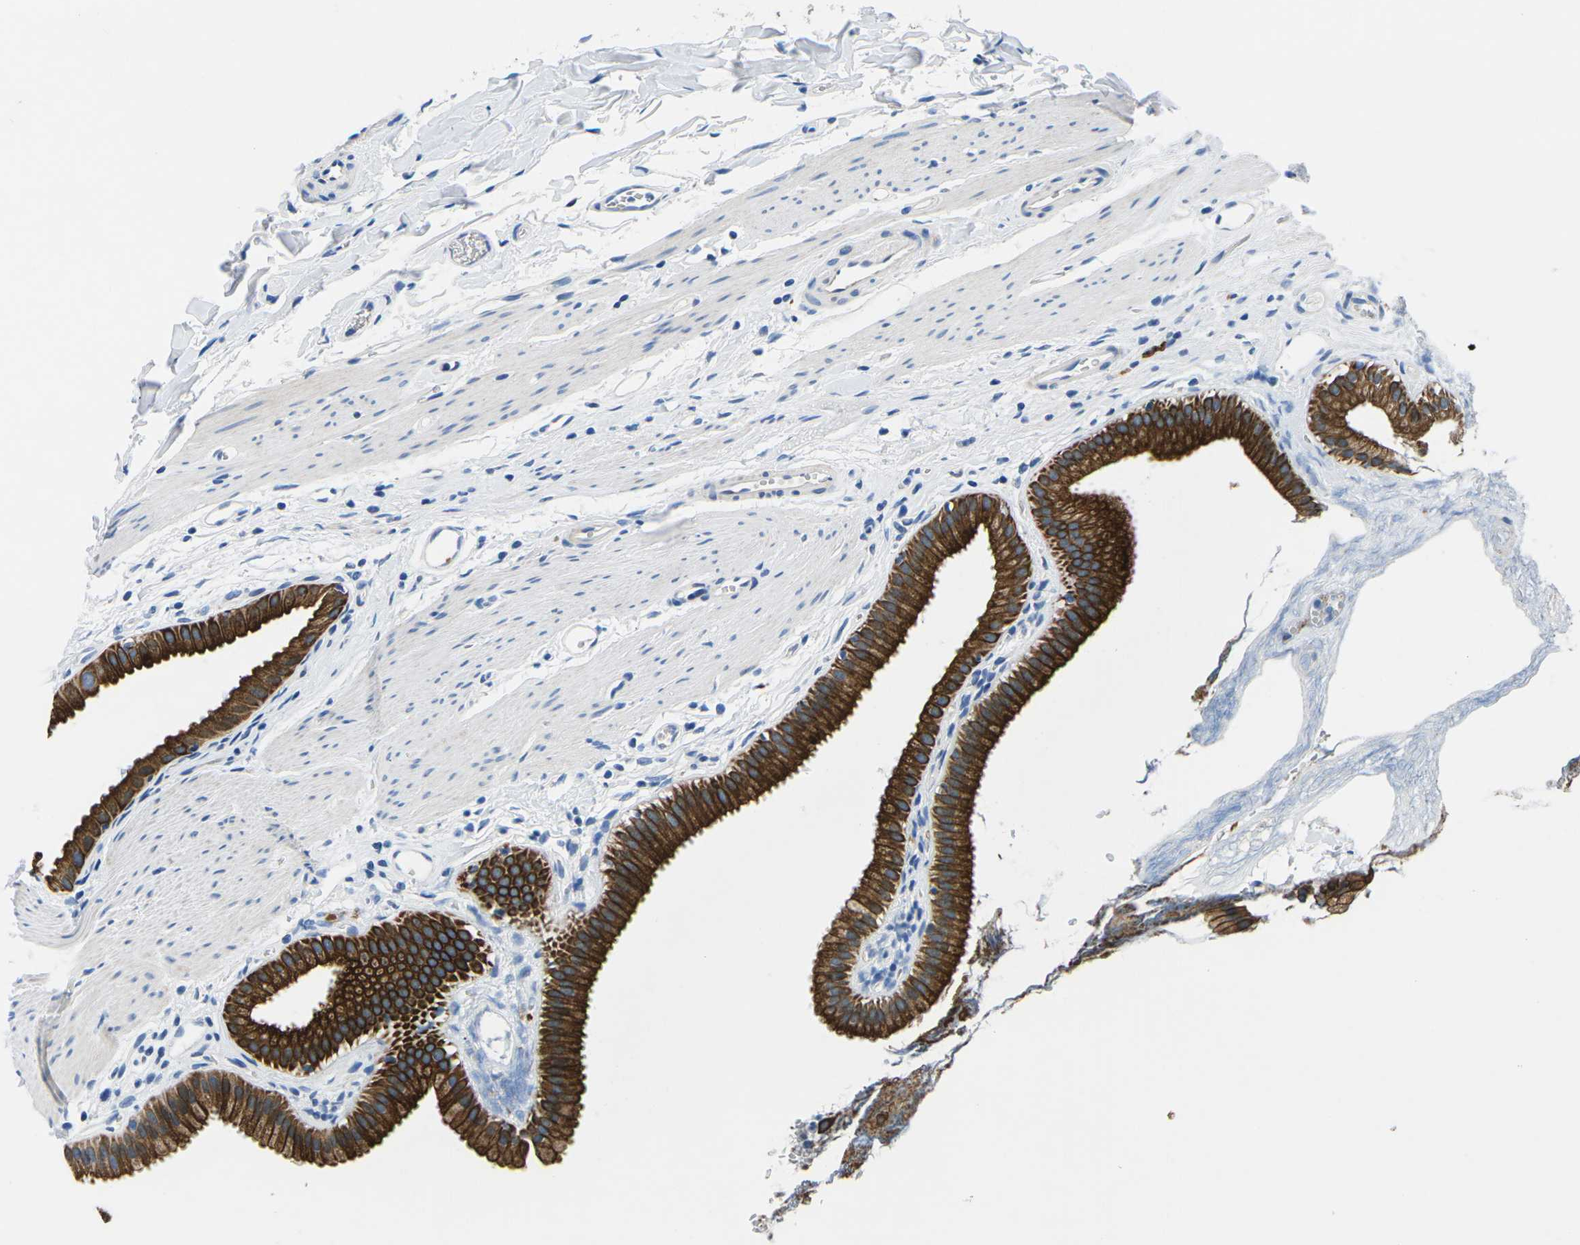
{"staining": {"intensity": "strong", "quantity": ">75%", "location": "cytoplasmic/membranous"}, "tissue": "gallbladder", "cell_type": "Glandular cells", "image_type": "normal", "snomed": [{"axis": "morphology", "description": "Normal tissue, NOS"}, {"axis": "topography", "description": "Gallbladder"}], "caption": "Approximately >75% of glandular cells in unremarkable human gallbladder show strong cytoplasmic/membranous protein expression as visualized by brown immunohistochemical staining.", "gene": "TM6SF1", "patient": {"sex": "female", "age": 64}}